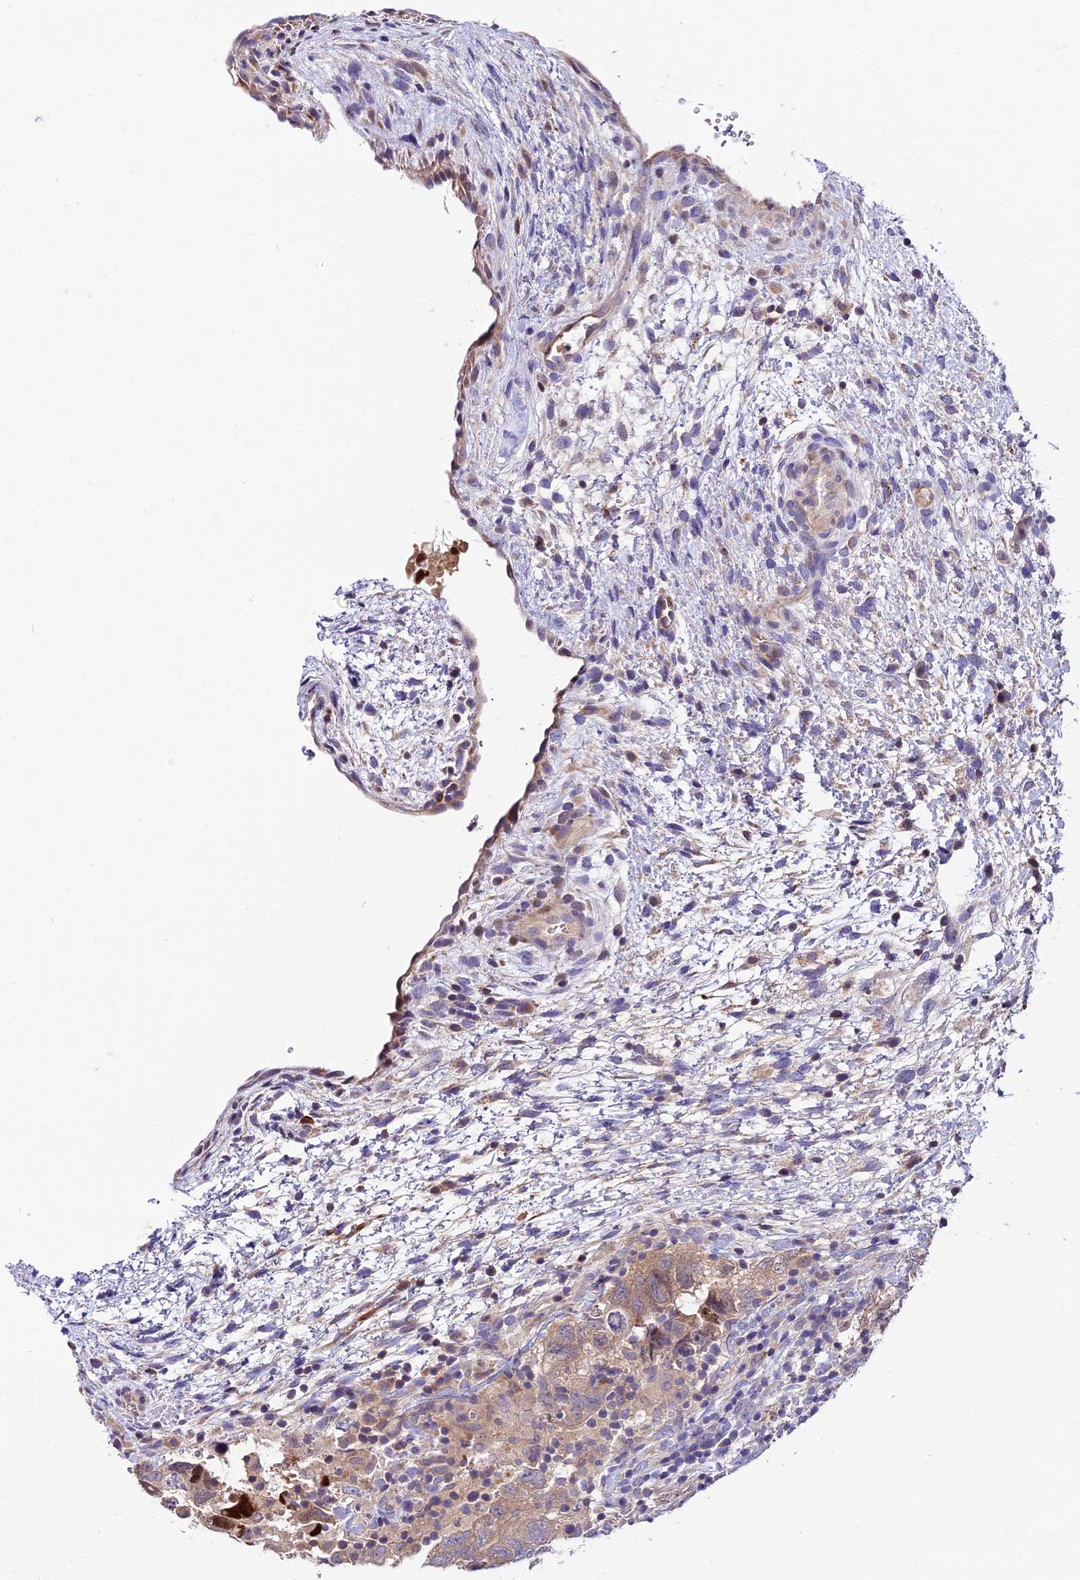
{"staining": {"intensity": "moderate", "quantity": "25%-75%", "location": "cytoplasmic/membranous"}, "tissue": "testis cancer", "cell_type": "Tumor cells", "image_type": "cancer", "snomed": [{"axis": "morphology", "description": "Carcinoma, Embryonal, NOS"}, {"axis": "topography", "description": "Testis"}], "caption": "IHC (DAB) staining of testis cancer shows moderate cytoplasmic/membranous protein staining in approximately 25%-75% of tumor cells.", "gene": "MAP3K7CL", "patient": {"sex": "male", "age": 37}}